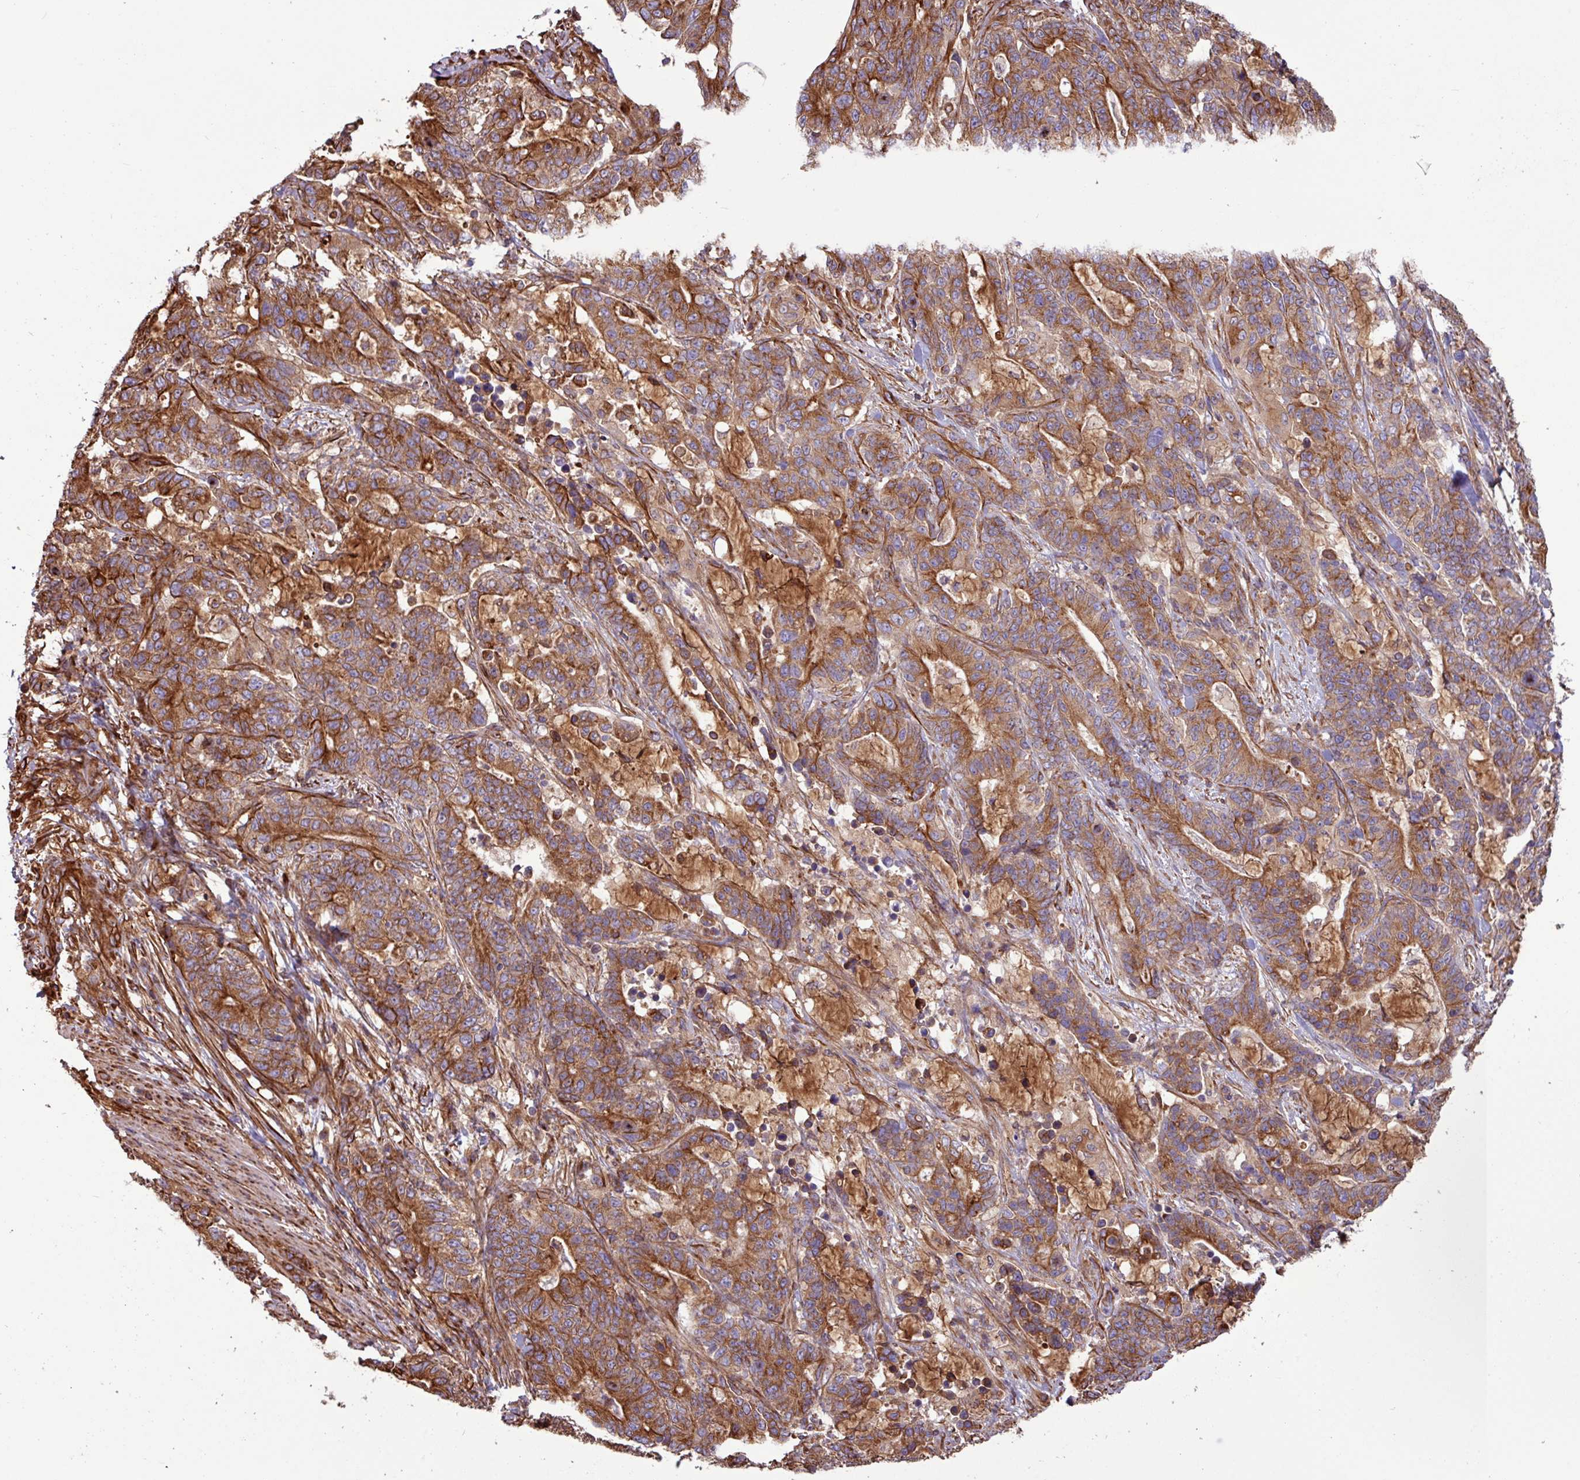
{"staining": {"intensity": "strong", "quantity": ">75%", "location": "cytoplasmic/membranous"}, "tissue": "stomach cancer", "cell_type": "Tumor cells", "image_type": "cancer", "snomed": [{"axis": "morphology", "description": "Normal tissue, NOS"}, {"axis": "morphology", "description": "Adenocarcinoma, NOS"}, {"axis": "topography", "description": "Stomach"}], "caption": "This is an image of immunohistochemistry staining of stomach cancer, which shows strong positivity in the cytoplasmic/membranous of tumor cells.", "gene": "ZNF300", "patient": {"sex": "female", "age": 64}}